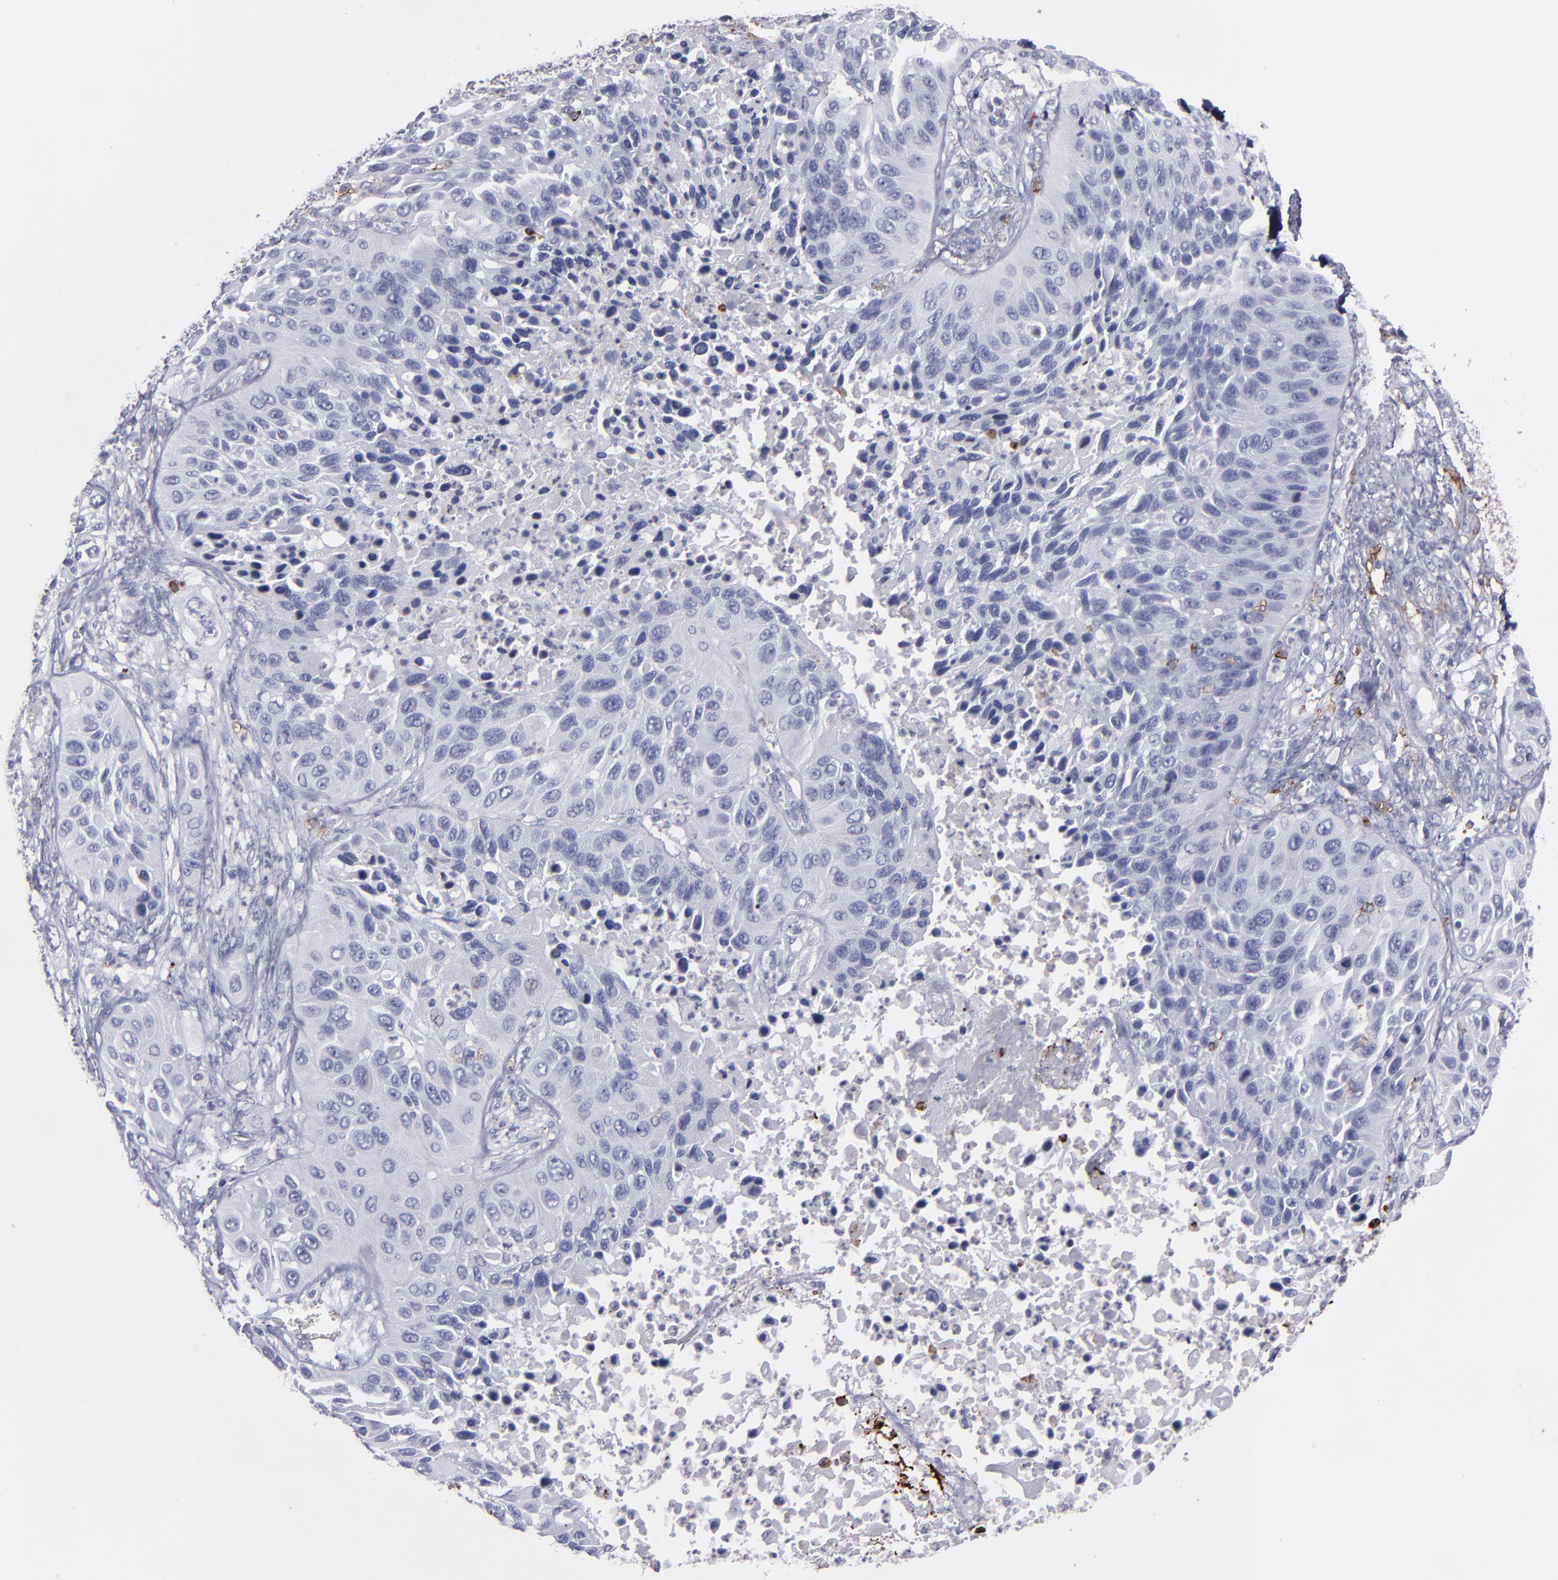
{"staining": {"intensity": "negative", "quantity": "none", "location": "none"}, "tissue": "lung cancer", "cell_type": "Tumor cells", "image_type": "cancer", "snomed": [{"axis": "morphology", "description": "Squamous cell carcinoma, NOS"}, {"axis": "topography", "description": "Lung"}], "caption": "IHC histopathology image of neoplastic tissue: human lung cancer (squamous cell carcinoma) stained with DAB displays no significant protein positivity in tumor cells.", "gene": "CD36", "patient": {"sex": "female", "age": 76}}